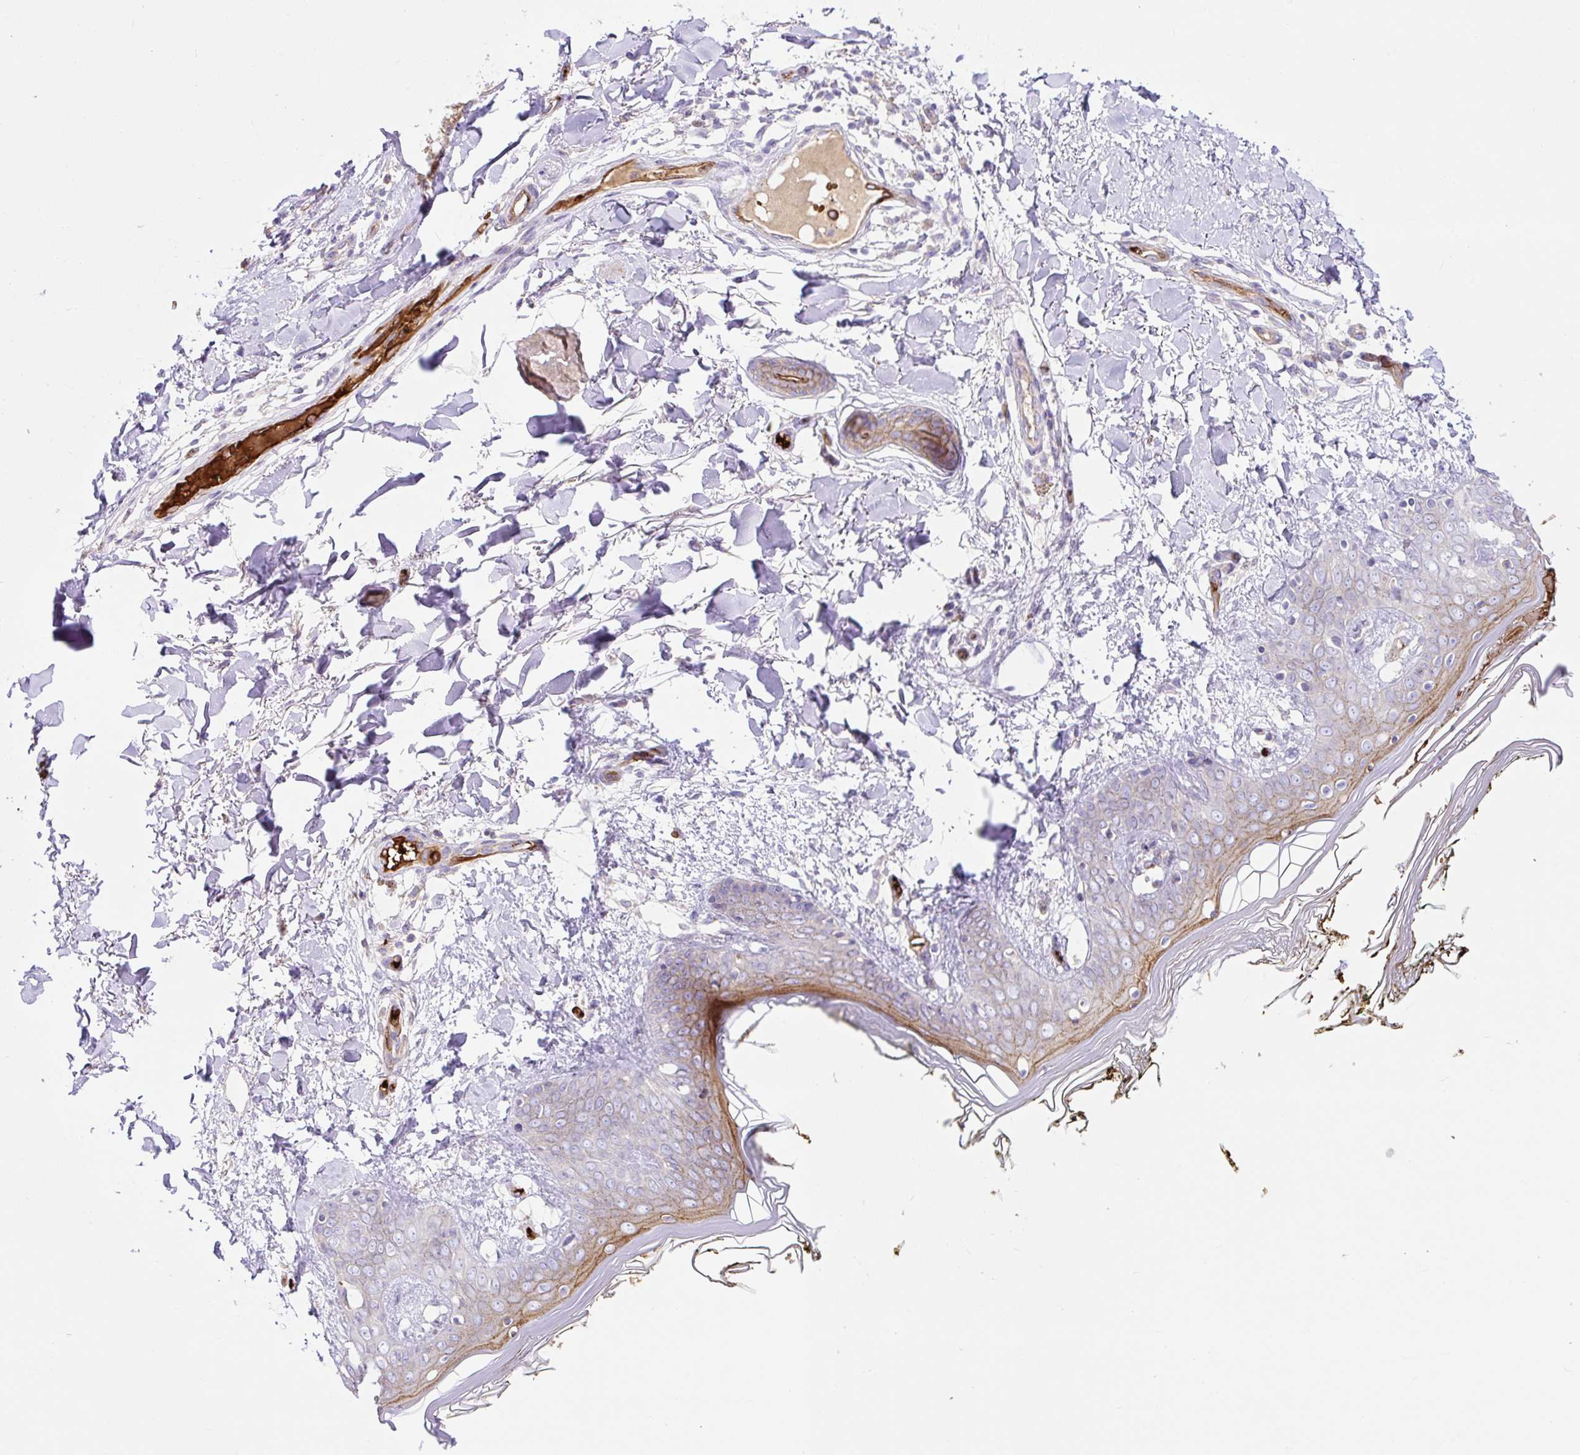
{"staining": {"intensity": "negative", "quantity": "none", "location": "none"}, "tissue": "skin", "cell_type": "Fibroblasts", "image_type": "normal", "snomed": [{"axis": "morphology", "description": "Normal tissue, NOS"}, {"axis": "topography", "description": "Skin"}], "caption": "High power microscopy histopathology image of an immunohistochemistry (IHC) histopathology image of benign skin, revealing no significant expression in fibroblasts. (DAB (3,3'-diaminobenzidine) immunohistochemistry visualized using brightfield microscopy, high magnification).", "gene": "HIP1R", "patient": {"sex": "female", "age": 34}}